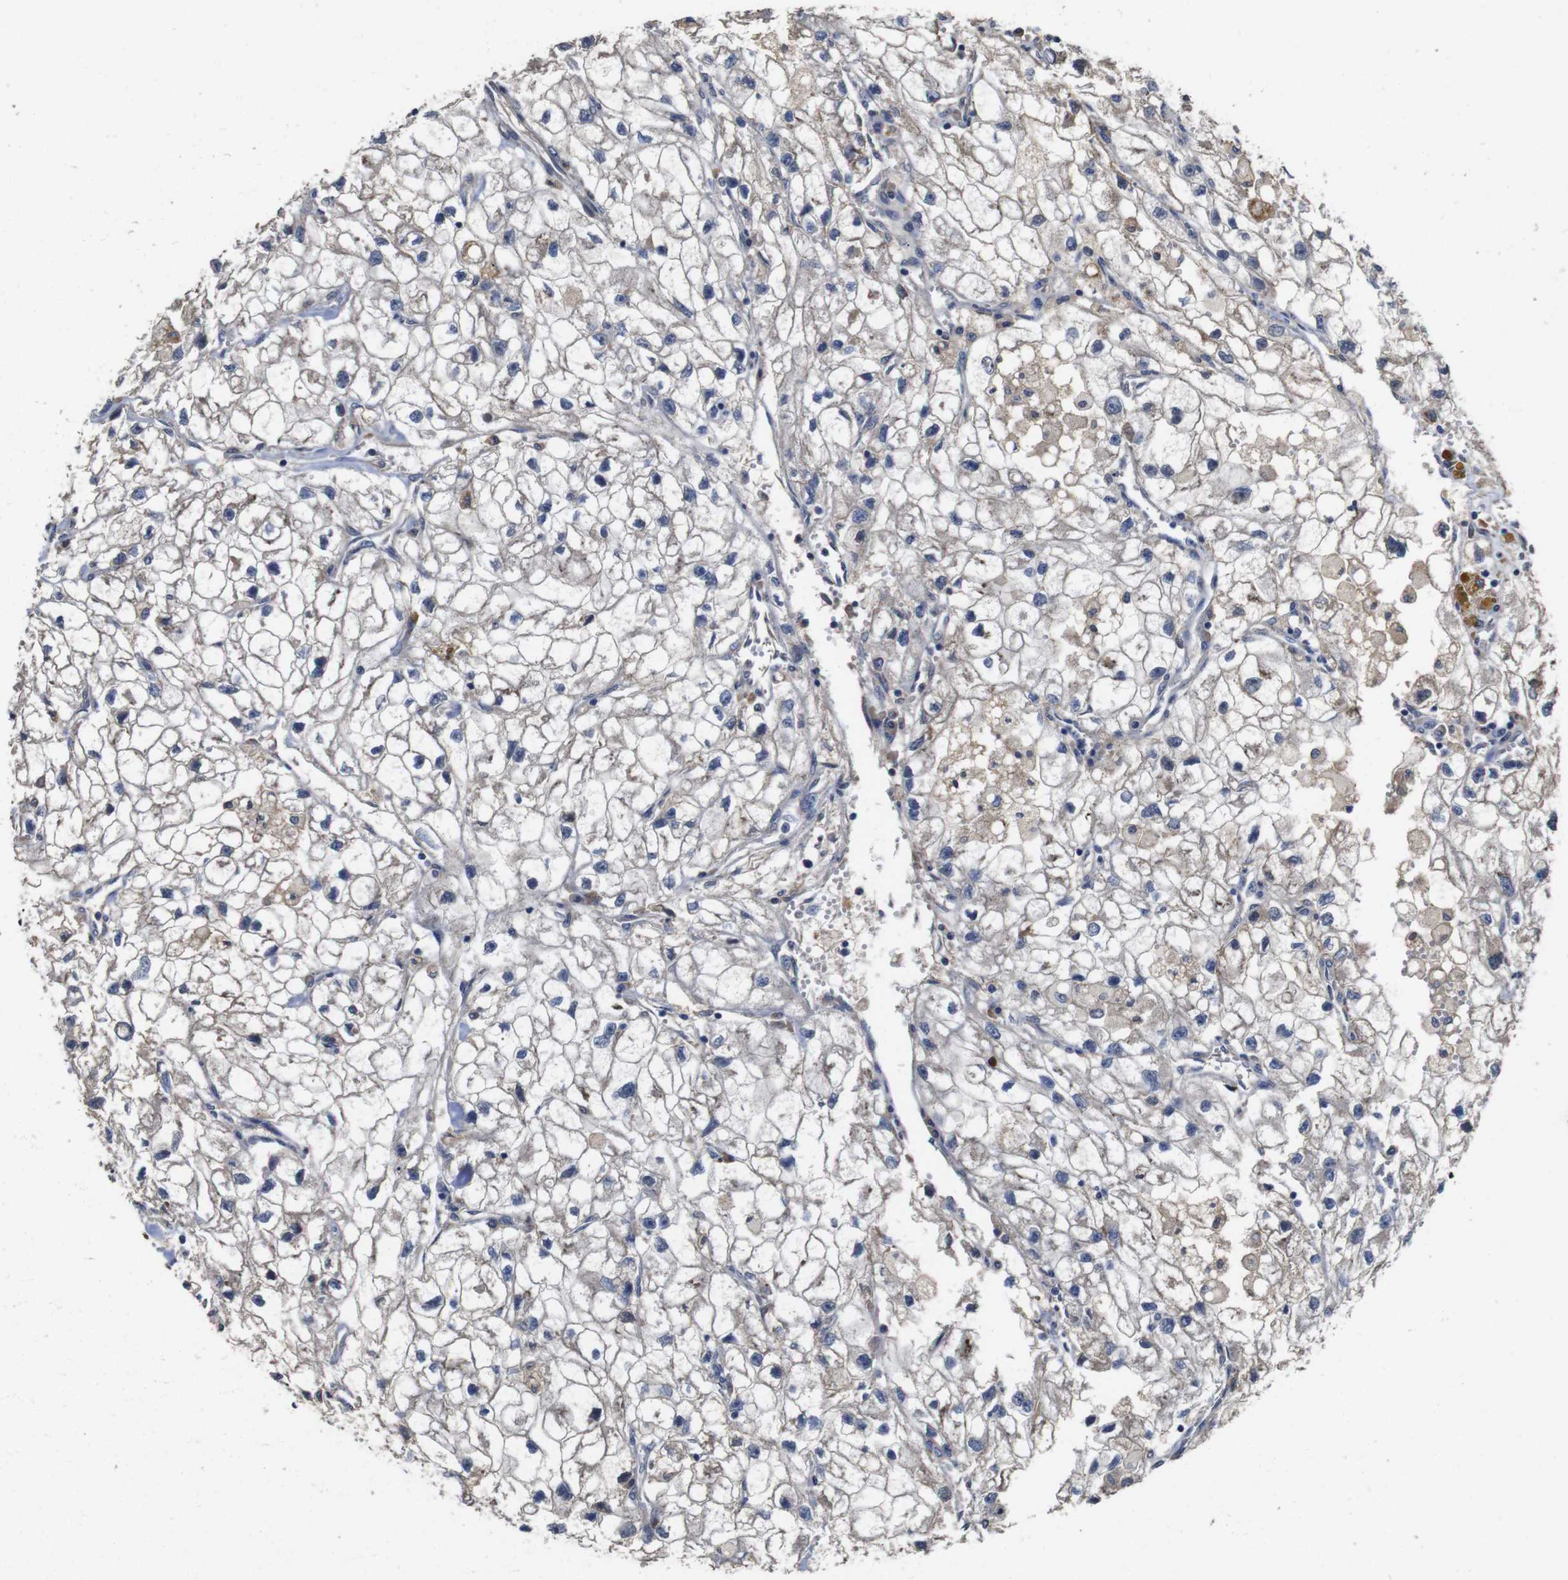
{"staining": {"intensity": "negative", "quantity": "none", "location": "none"}, "tissue": "renal cancer", "cell_type": "Tumor cells", "image_type": "cancer", "snomed": [{"axis": "morphology", "description": "Adenocarcinoma, NOS"}, {"axis": "topography", "description": "Kidney"}], "caption": "Renal cancer was stained to show a protein in brown. There is no significant staining in tumor cells. (Stains: DAB (3,3'-diaminobenzidine) IHC with hematoxylin counter stain, Microscopy: brightfield microscopy at high magnification).", "gene": "ARHGAP24", "patient": {"sex": "female", "age": 70}}